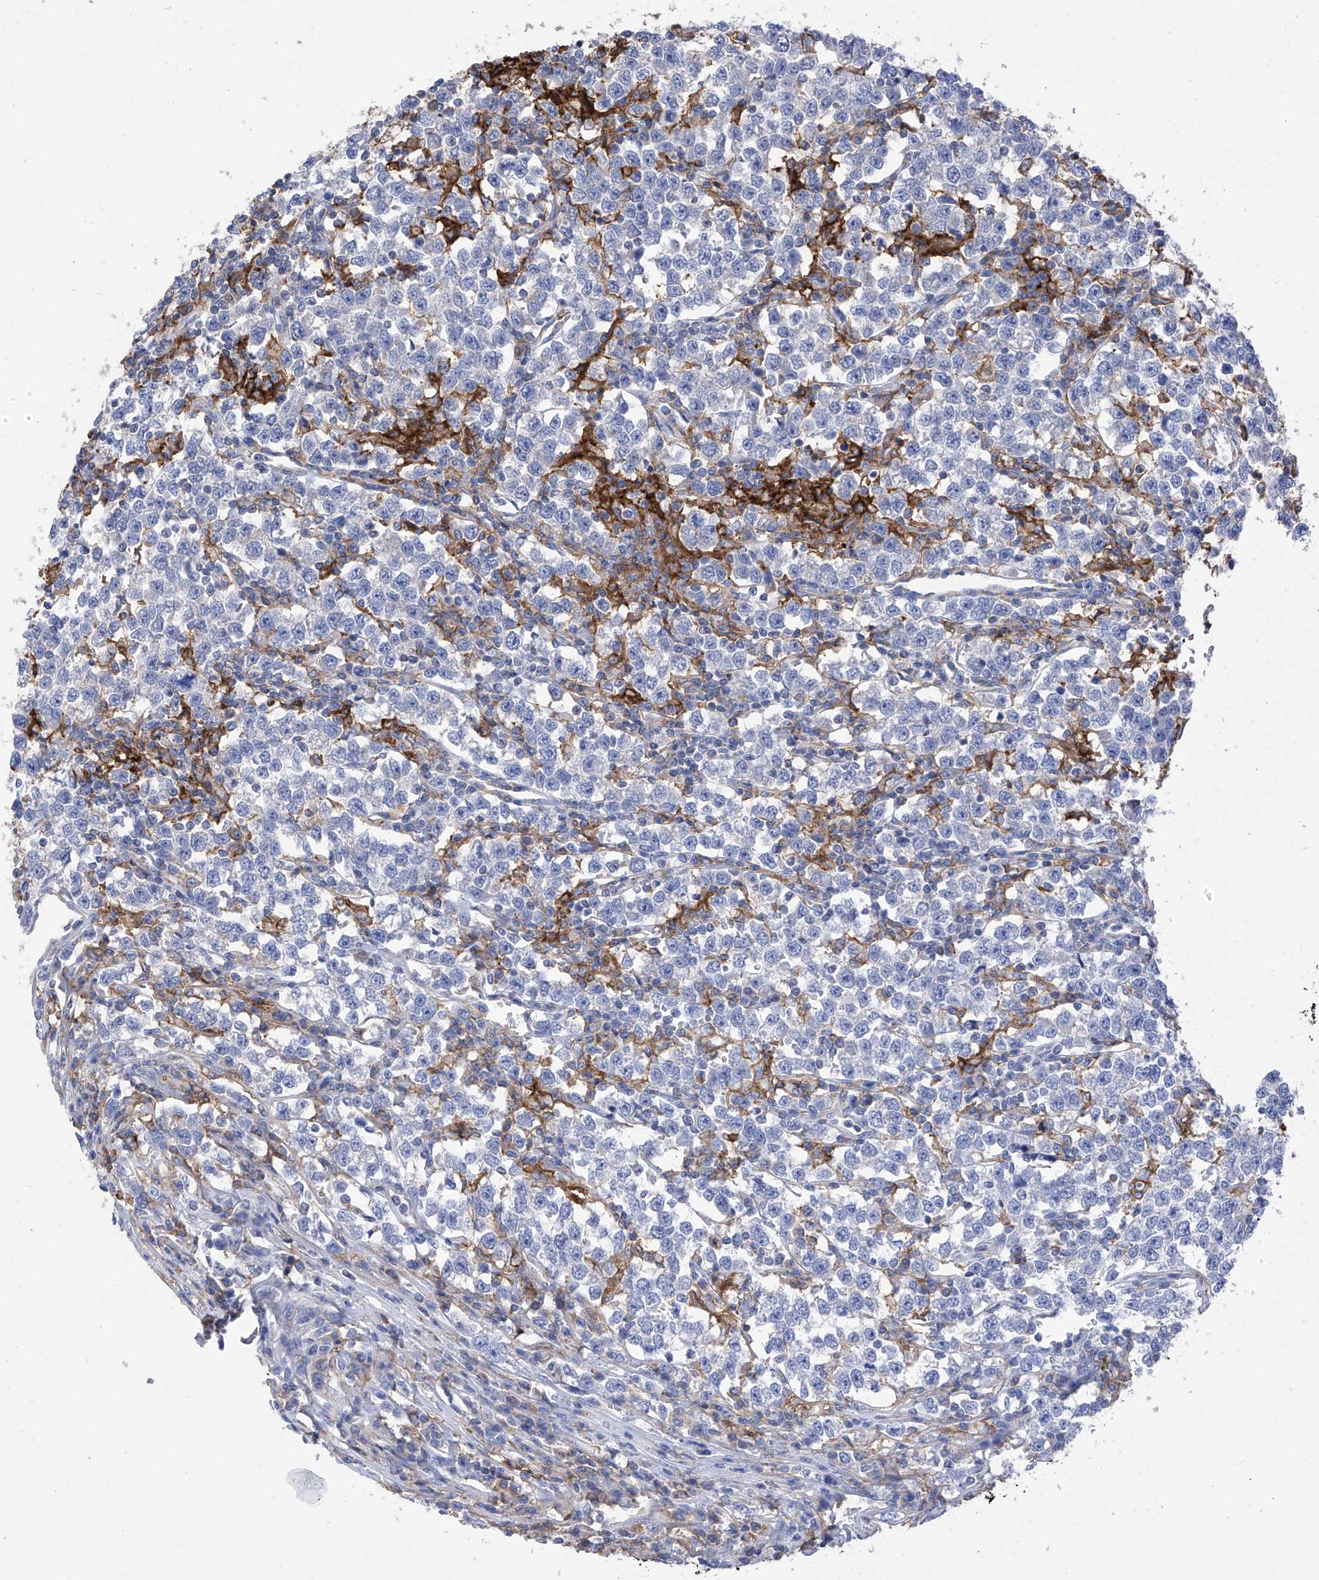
{"staining": {"intensity": "negative", "quantity": "none", "location": "none"}, "tissue": "testis cancer", "cell_type": "Tumor cells", "image_type": "cancer", "snomed": [{"axis": "morphology", "description": "Normal tissue, NOS"}, {"axis": "morphology", "description": "Seminoma, NOS"}, {"axis": "topography", "description": "Testis"}], "caption": "DAB (3,3'-diaminobenzidine) immunohistochemical staining of human testis cancer reveals no significant expression in tumor cells.", "gene": "P2RX7", "patient": {"sex": "male", "age": 43}}